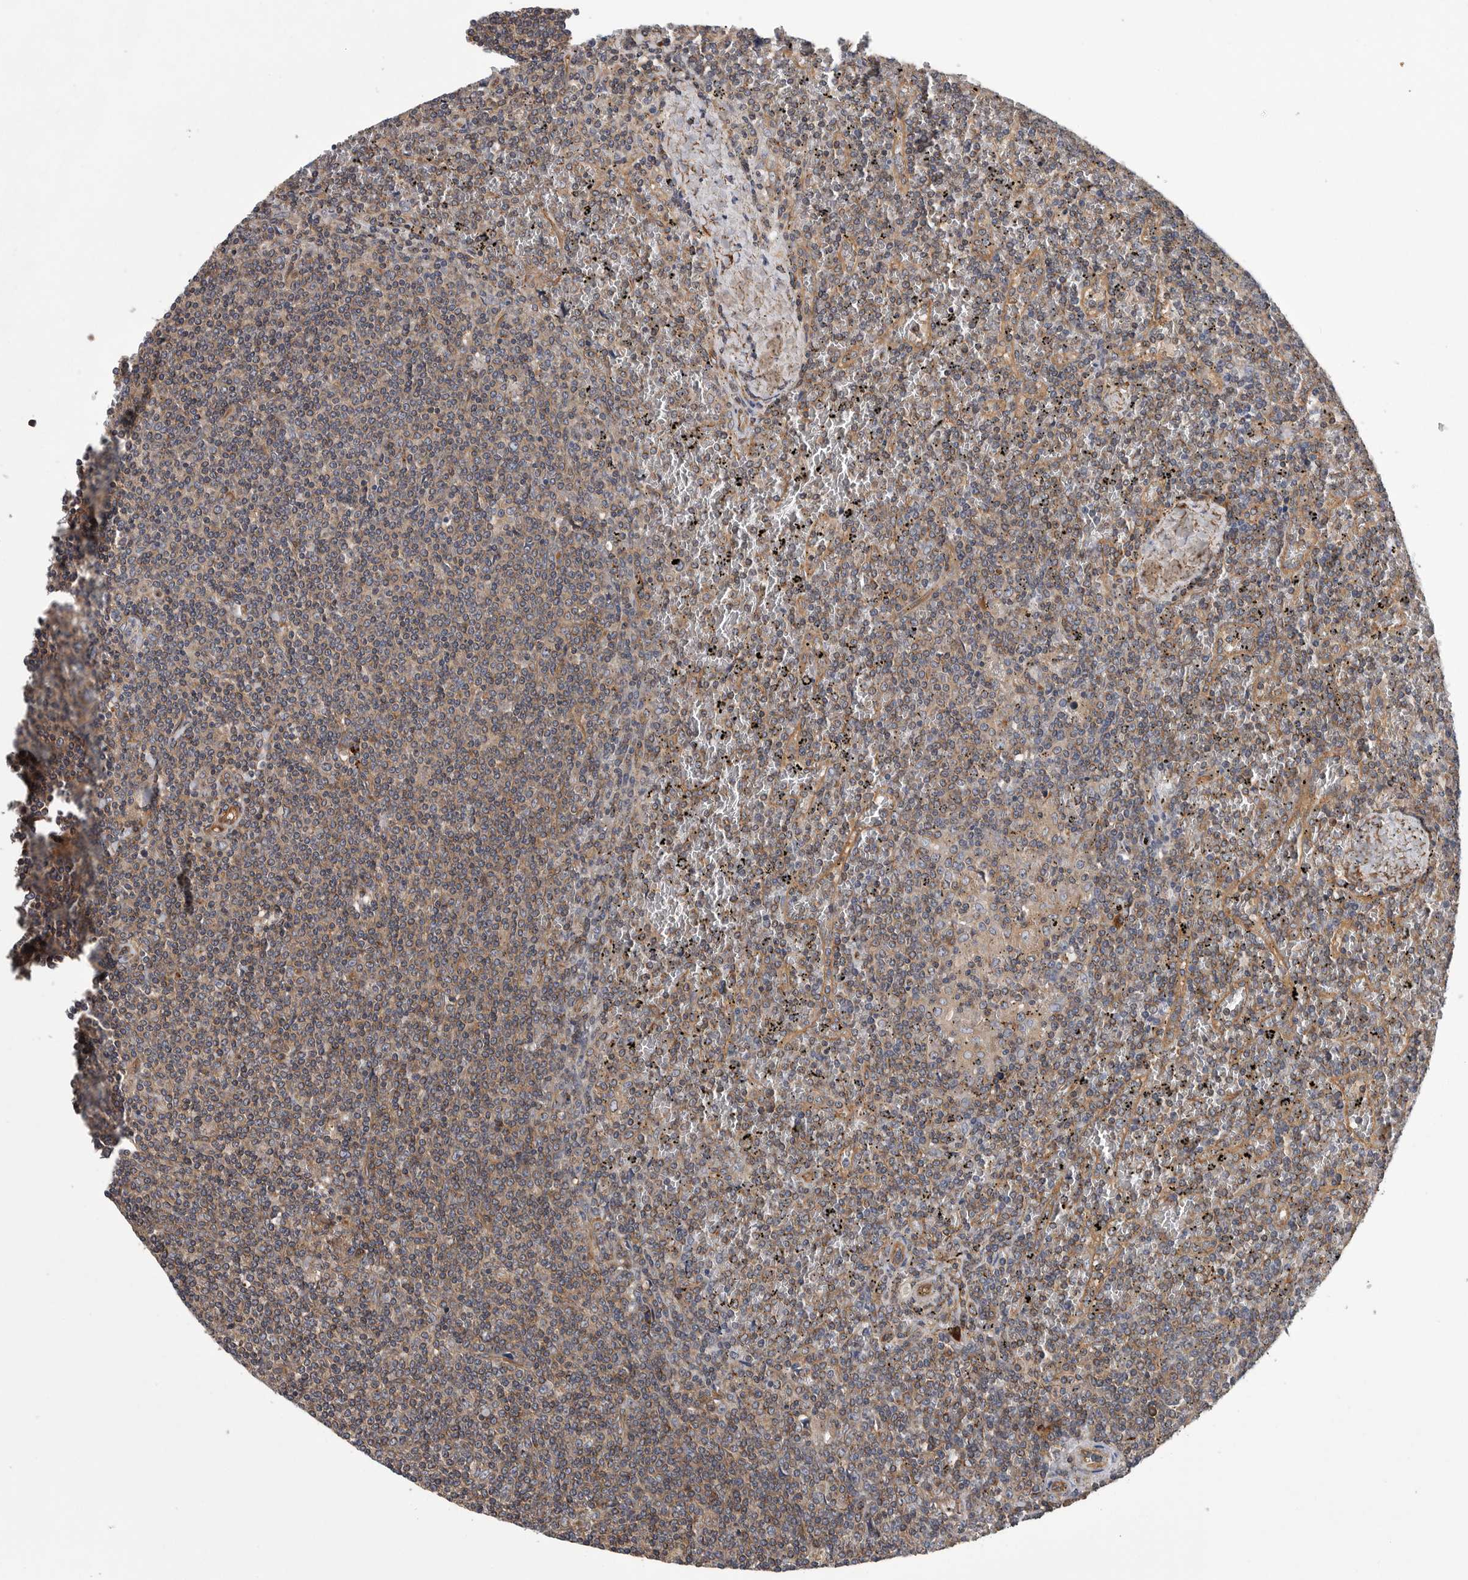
{"staining": {"intensity": "weak", "quantity": ">75%", "location": "cytoplasmic/membranous"}, "tissue": "lymphoma", "cell_type": "Tumor cells", "image_type": "cancer", "snomed": [{"axis": "morphology", "description": "Malignant lymphoma, non-Hodgkin's type, Low grade"}, {"axis": "topography", "description": "Spleen"}], "caption": "Immunohistochemistry photomicrograph of neoplastic tissue: lymphoma stained using immunohistochemistry demonstrates low levels of weak protein expression localized specifically in the cytoplasmic/membranous of tumor cells, appearing as a cytoplasmic/membranous brown color.", "gene": "OXR1", "patient": {"sex": "female", "age": 19}}